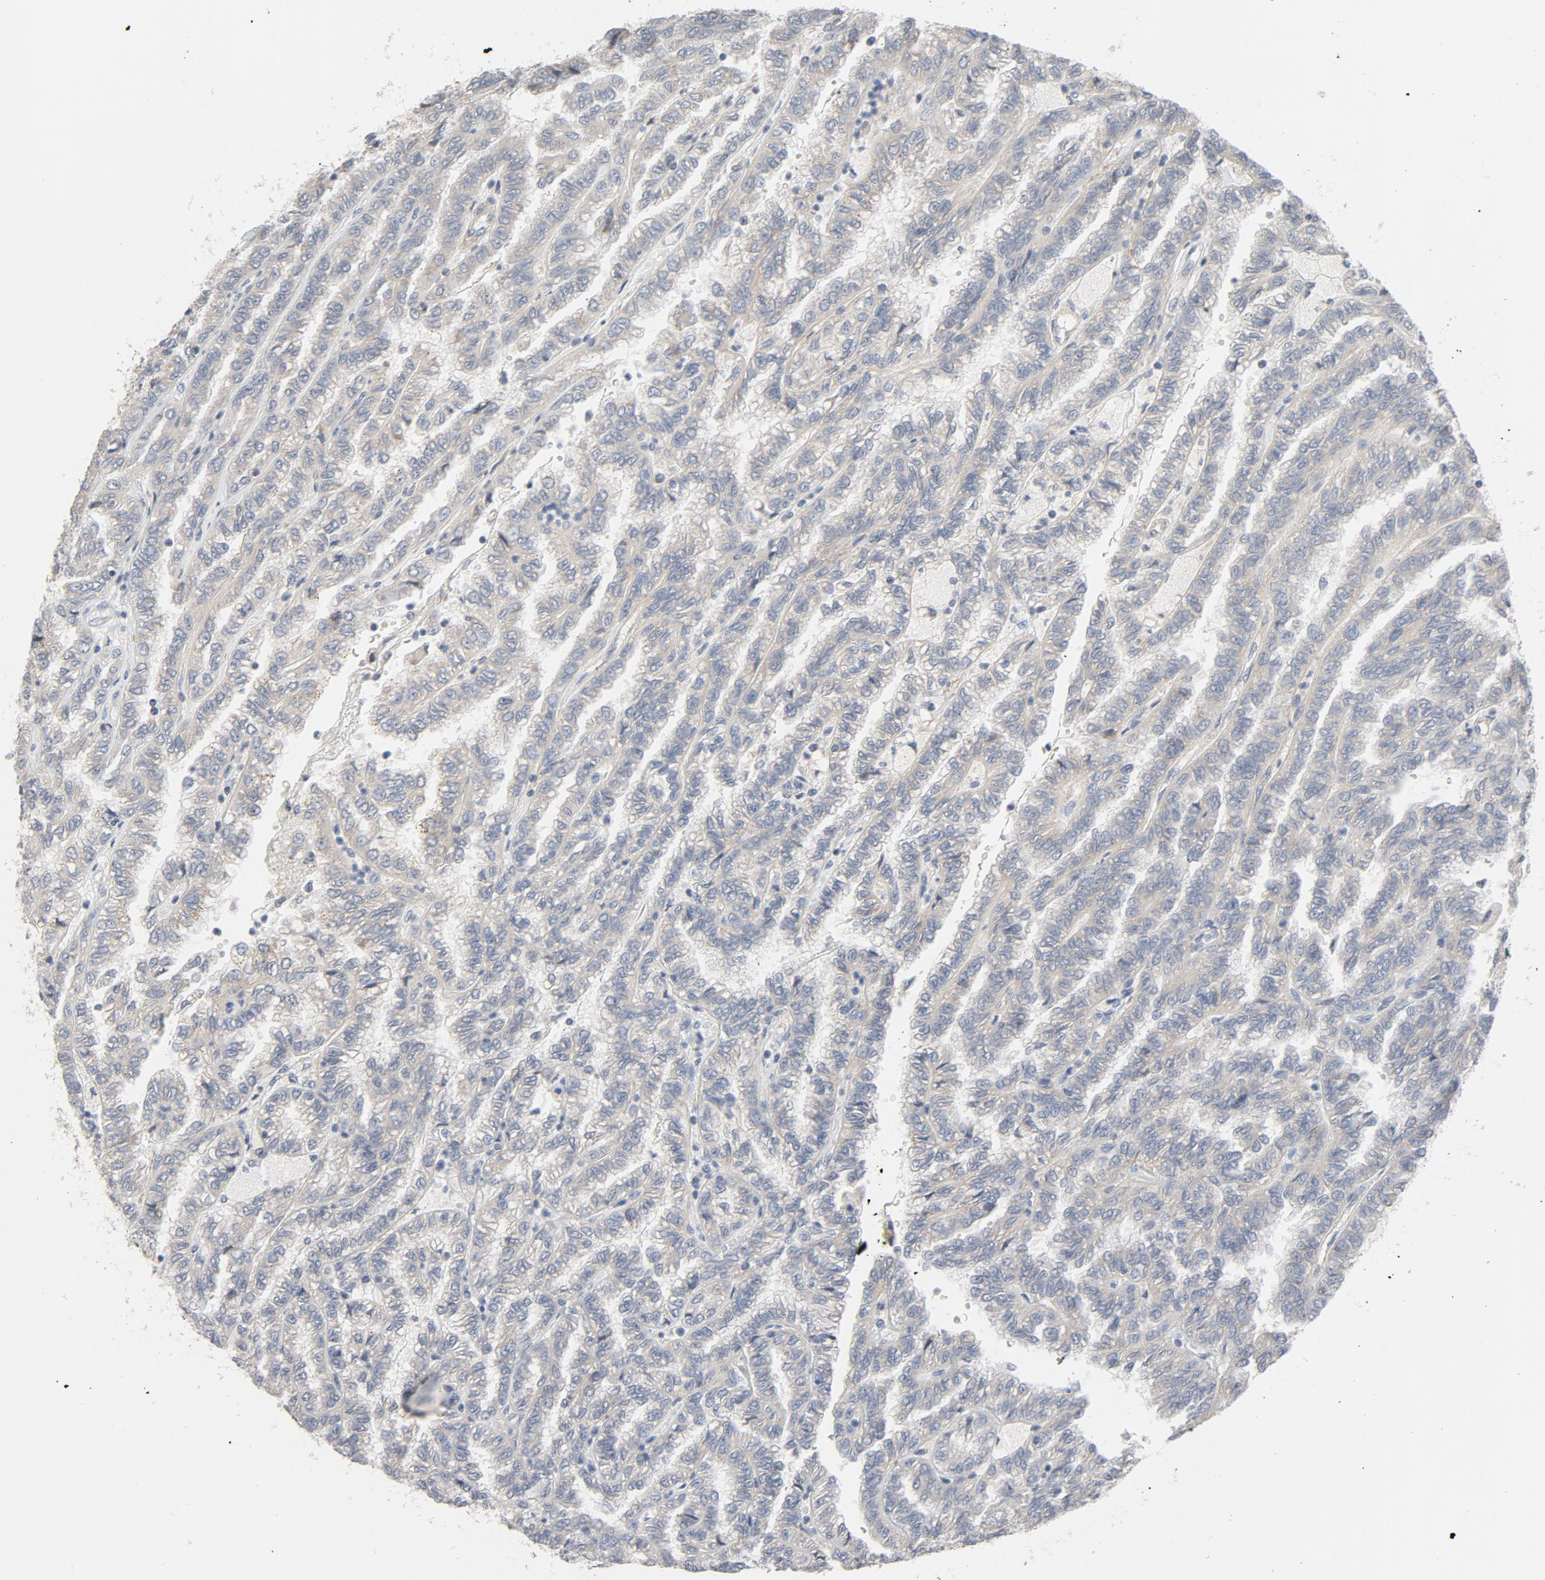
{"staining": {"intensity": "weak", "quantity": "25%-75%", "location": "cytoplasmic/membranous"}, "tissue": "renal cancer", "cell_type": "Tumor cells", "image_type": "cancer", "snomed": [{"axis": "morphology", "description": "Inflammation, NOS"}, {"axis": "morphology", "description": "Adenocarcinoma, NOS"}, {"axis": "topography", "description": "Kidney"}], "caption": "Immunohistochemistry micrograph of human renal adenocarcinoma stained for a protein (brown), which demonstrates low levels of weak cytoplasmic/membranous expression in about 25%-75% of tumor cells.", "gene": "TRIOBP", "patient": {"sex": "male", "age": 68}}